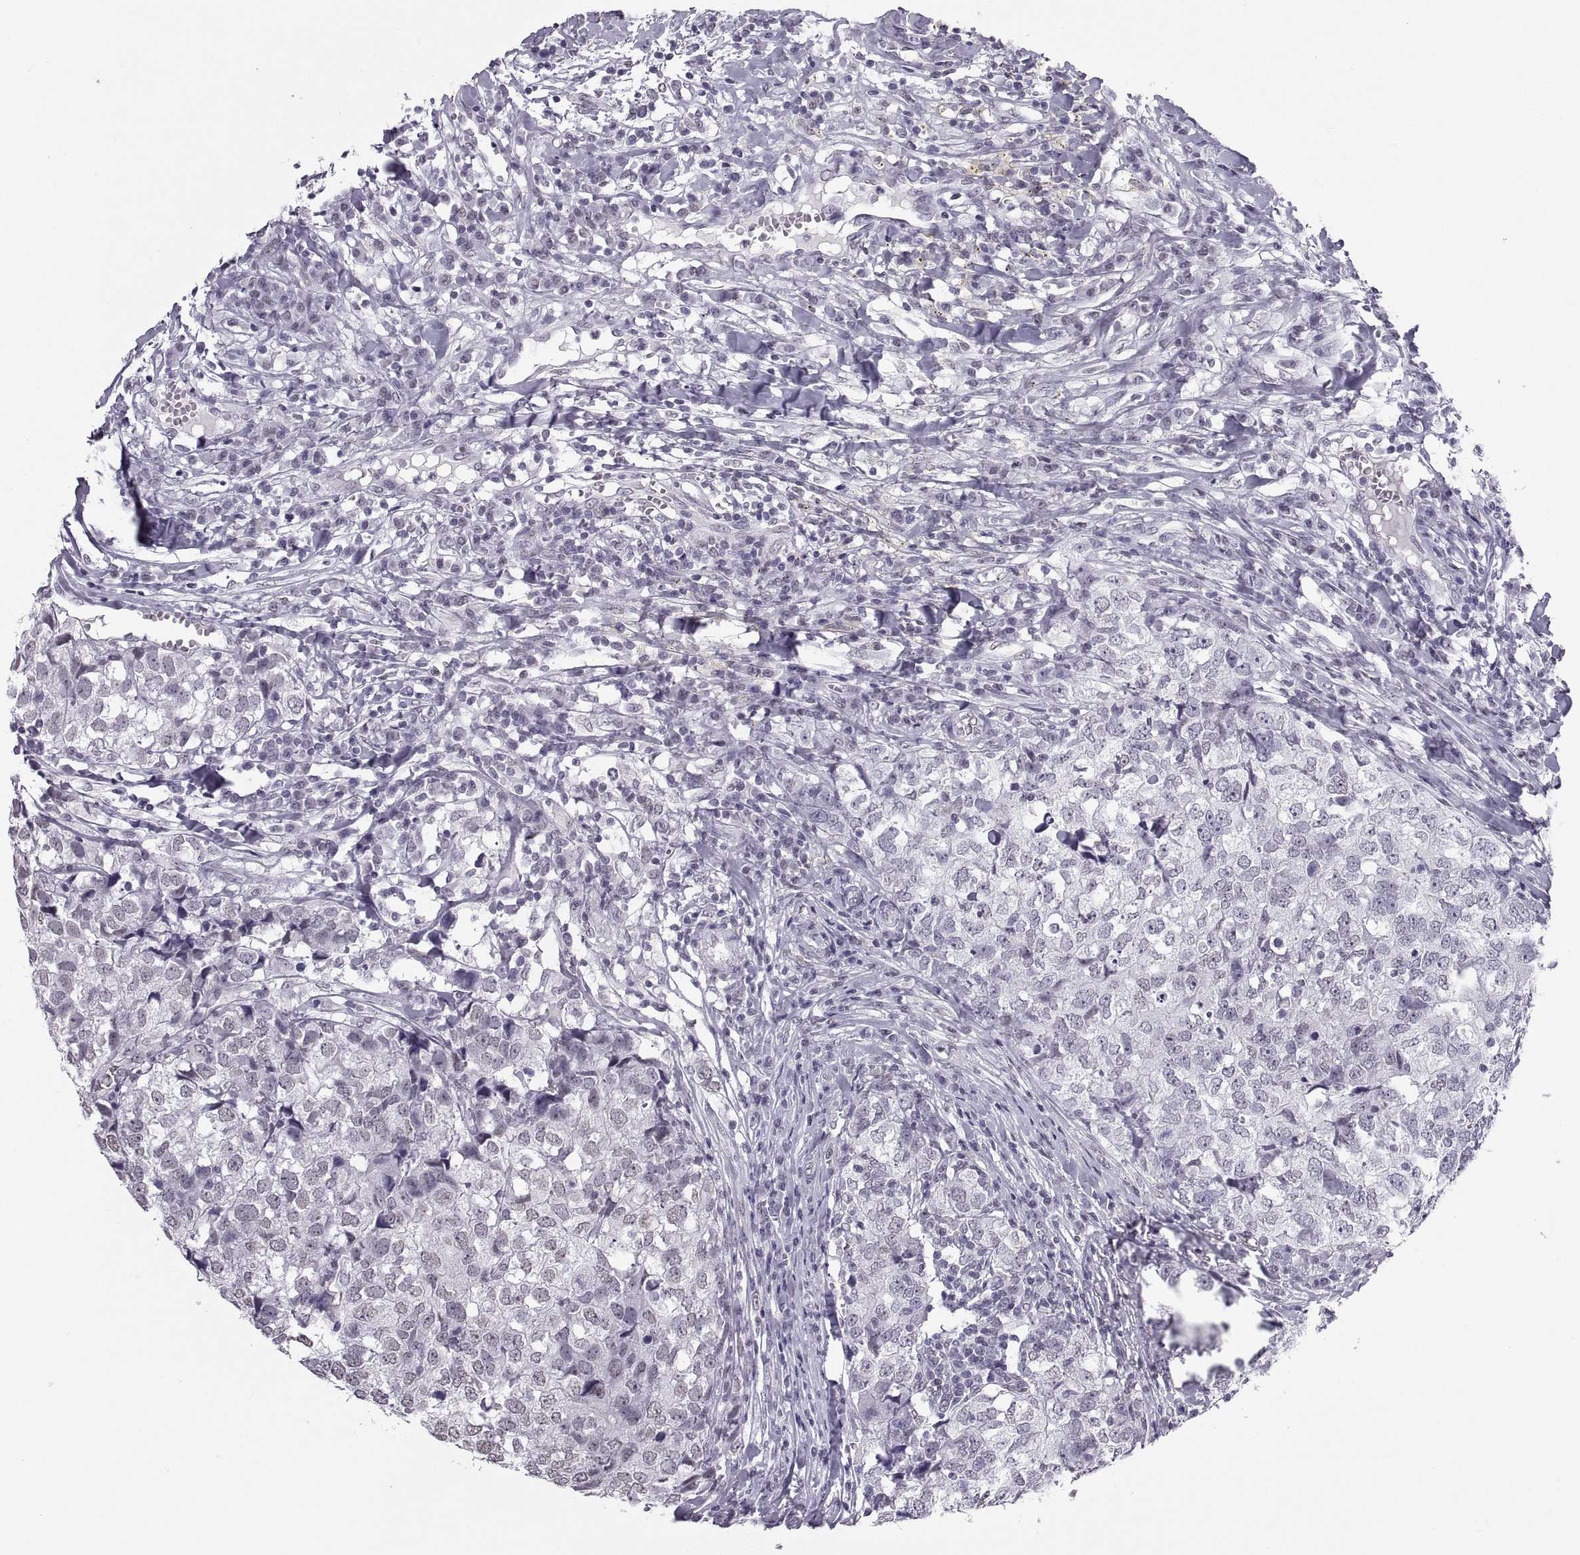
{"staining": {"intensity": "negative", "quantity": "none", "location": "none"}, "tissue": "breast cancer", "cell_type": "Tumor cells", "image_type": "cancer", "snomed": [{"axis": "morphology", "description": "Duct carcinoma"}, {"axis": "topography", "description": "Breast"}], "caption": "Tumor cells are negative for brown protein staining in breast cancer. (Stains: DAB immunohistochemistry with hematoxylin counter stain, Microscopy: brightfield microscopy at high magnification).", "gene": "CARTPT", "patient": {"sex": "female", "age": 30}}